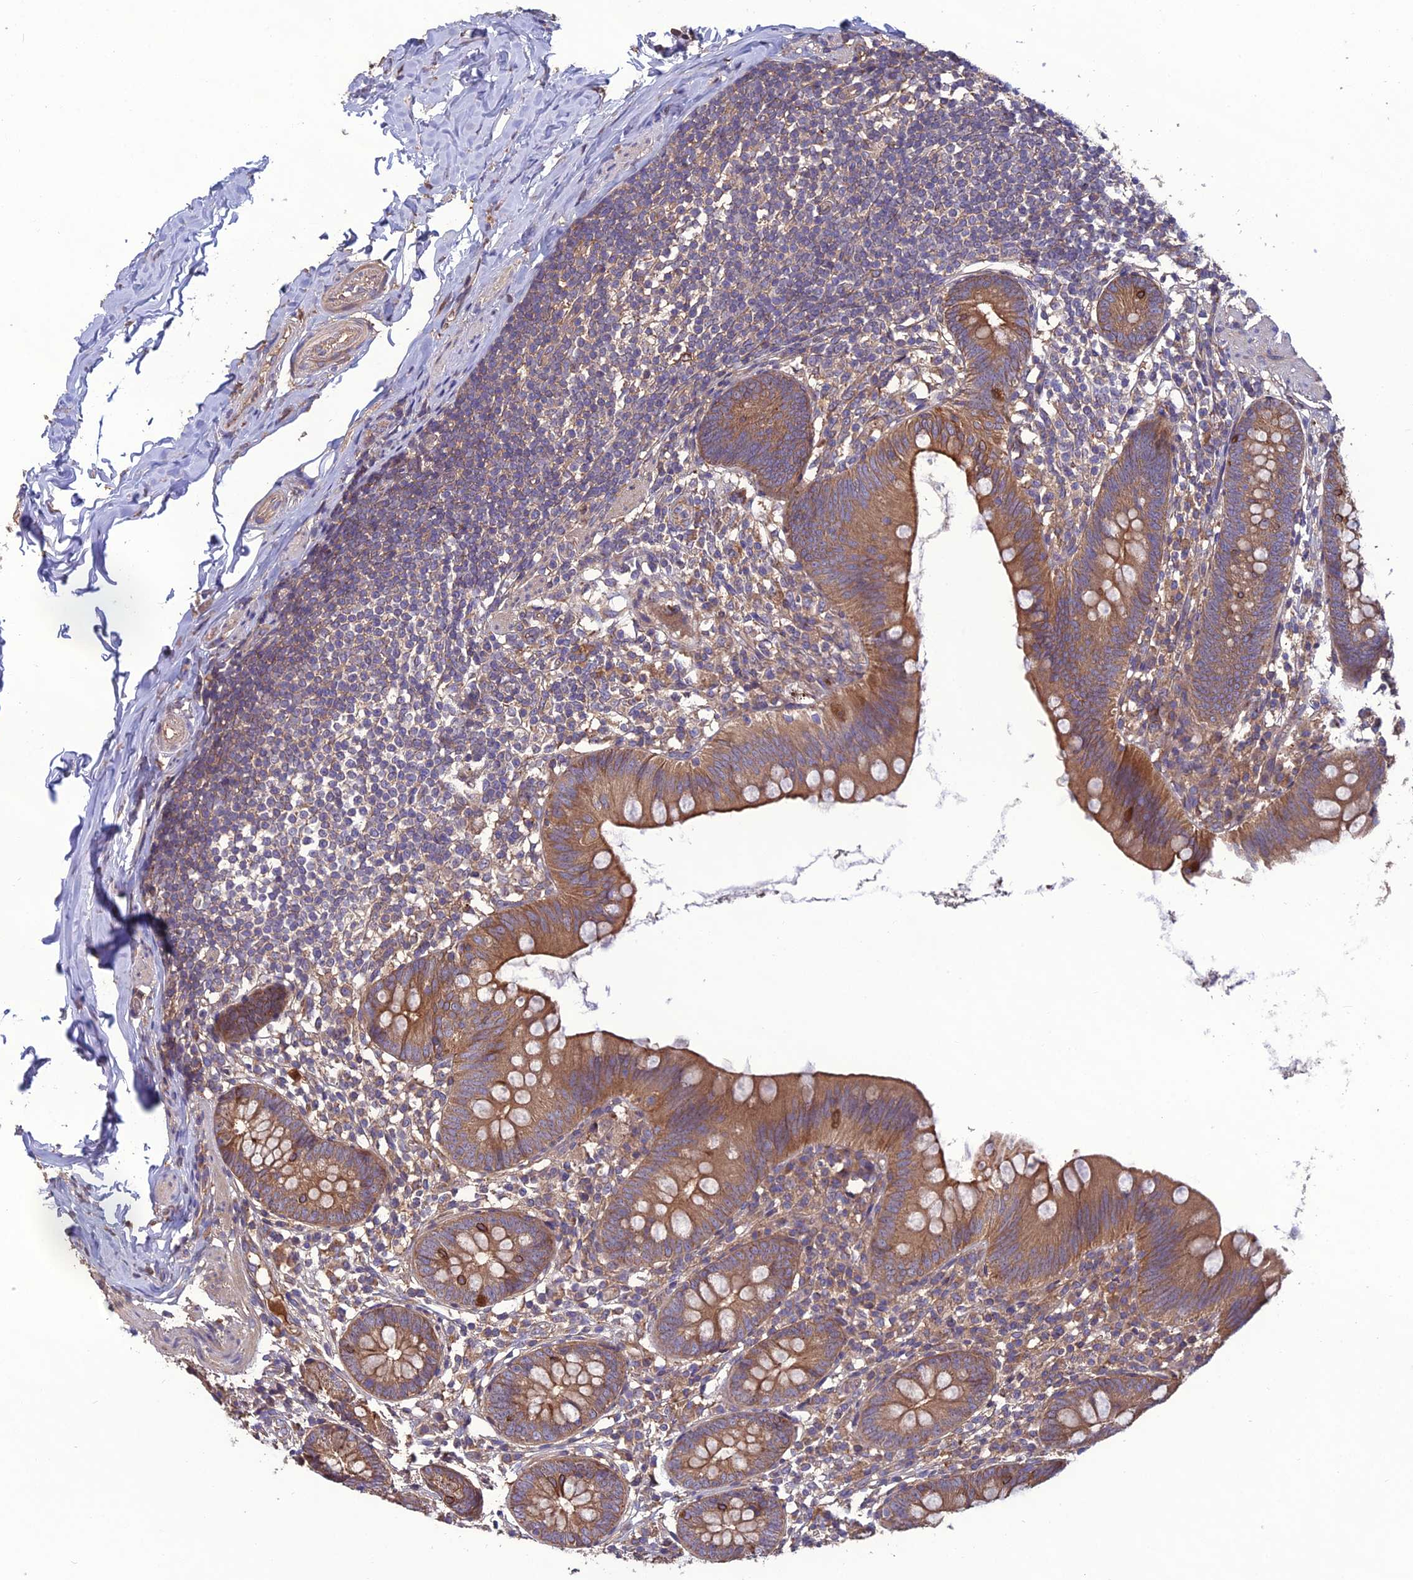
{"staining": {"intensity": "moderate", "quantity": ">75%", "location": "cytoplasmic/membranous"}, "tissue": "appendix", "cell_type": "Glandular cells", "image_type": "normal", "snomed": [{"axis": "morphology", "description": "Normal tissue, NOS"}, {"axis": "topography", "description": "Appendix"}], "caption": "Moderate cytoplasmic/membranous positivity for a protein is appreciated in approximately >75% of glandular cells of normal appendix using immunohistochemistry (IHC).", "gene": "GALR2", "patient": {"sex": "female", "age": 62}}